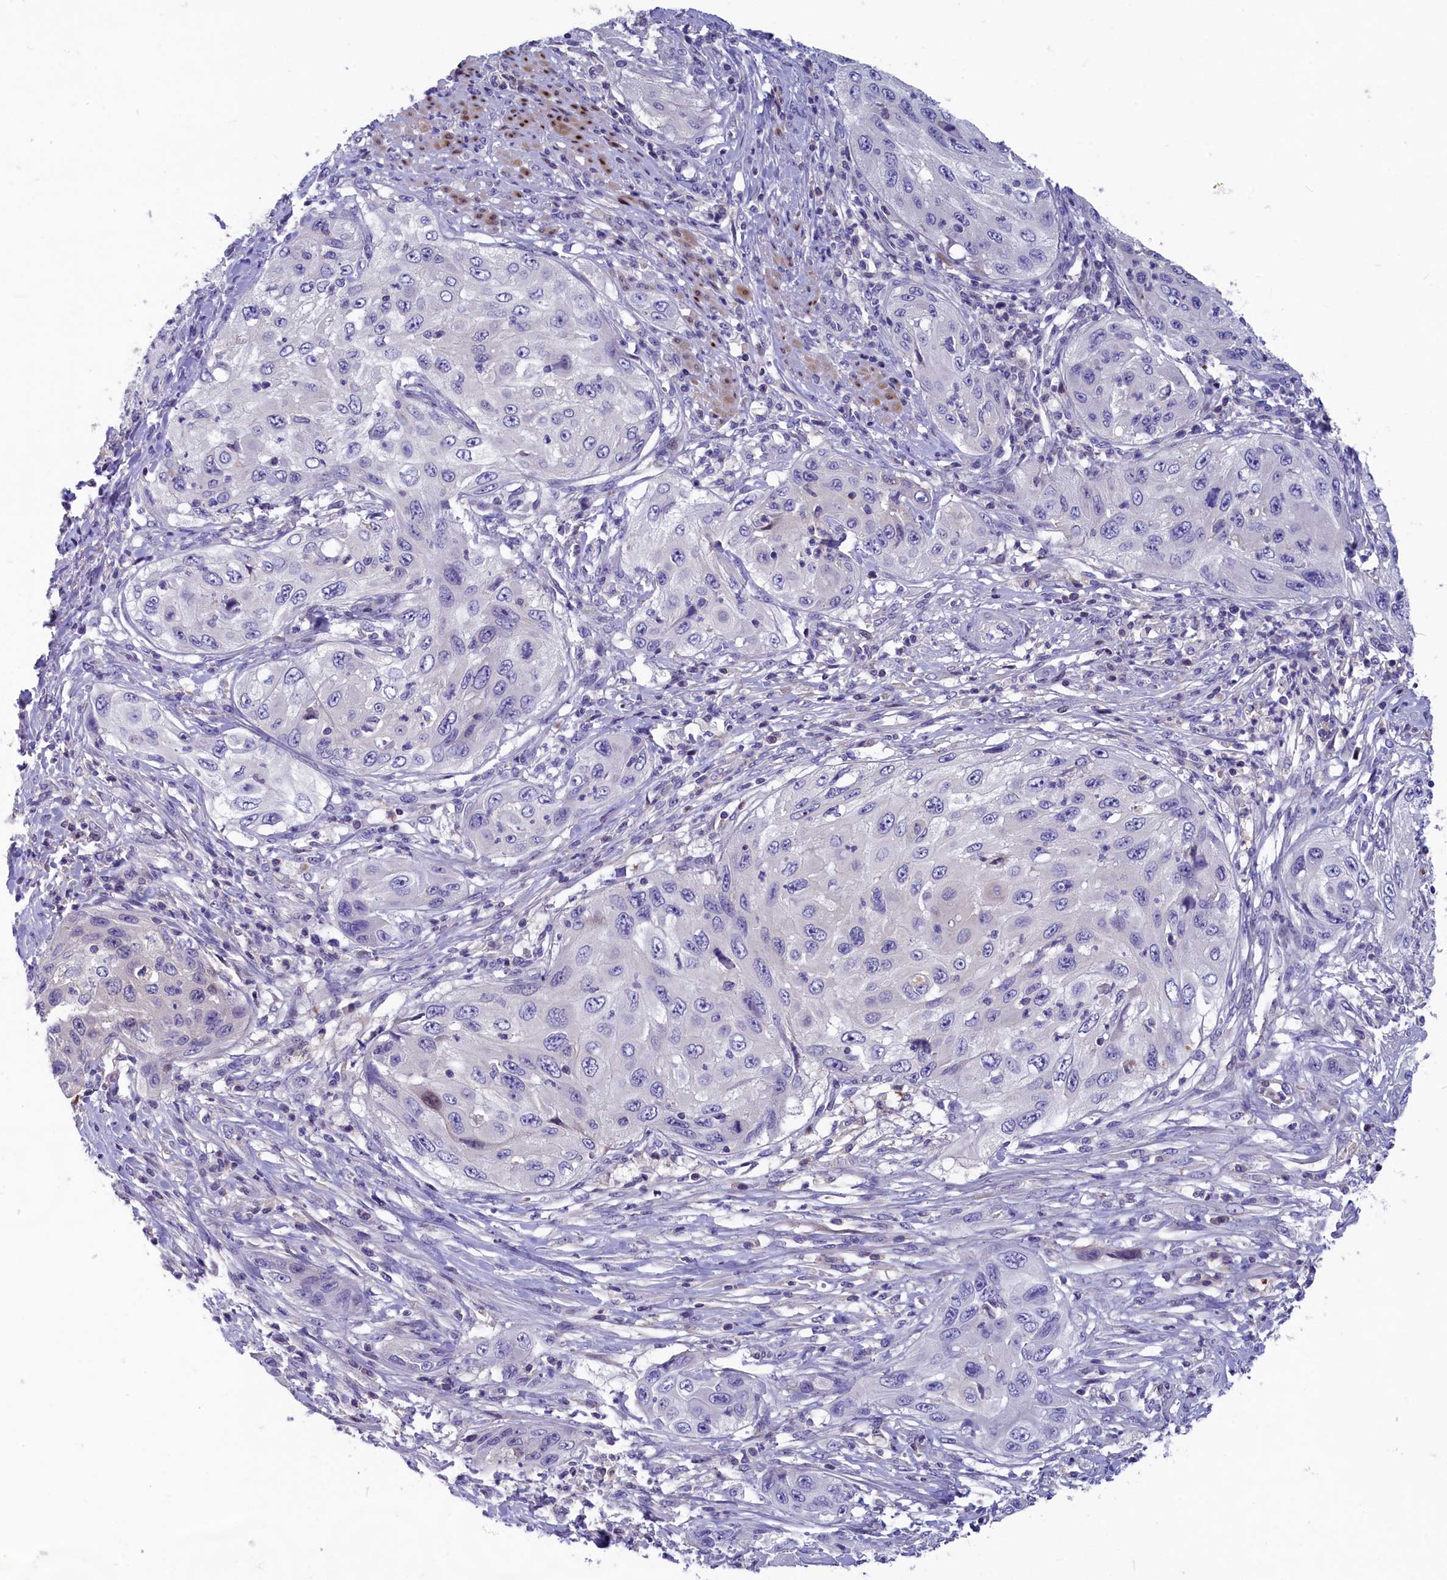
{"staining": {"intensity": "negative", "quantity": "none", "location": "none"}, "tissue": "cervical cancer", "cell_type": "Tumor cells", "image_type": "cancer", "snomed": [{"axis": "morphology", "description": "Squamous cell carcinoma, NOS"}, {"axis": "topography", "description": "Cervix"}], "caption": "Immunohistochemistry (IHC) of cervical cancer (squamous cell carcinoma) reveals no positivity in tumor cells. The staining is performed using DAB (3,3'-diaminobenzidine) brown chromogen with nuclei counter-stained in using hematoxylin.", "gene": "NKPD1", "patient": {"sex": "female", "age": 42}}